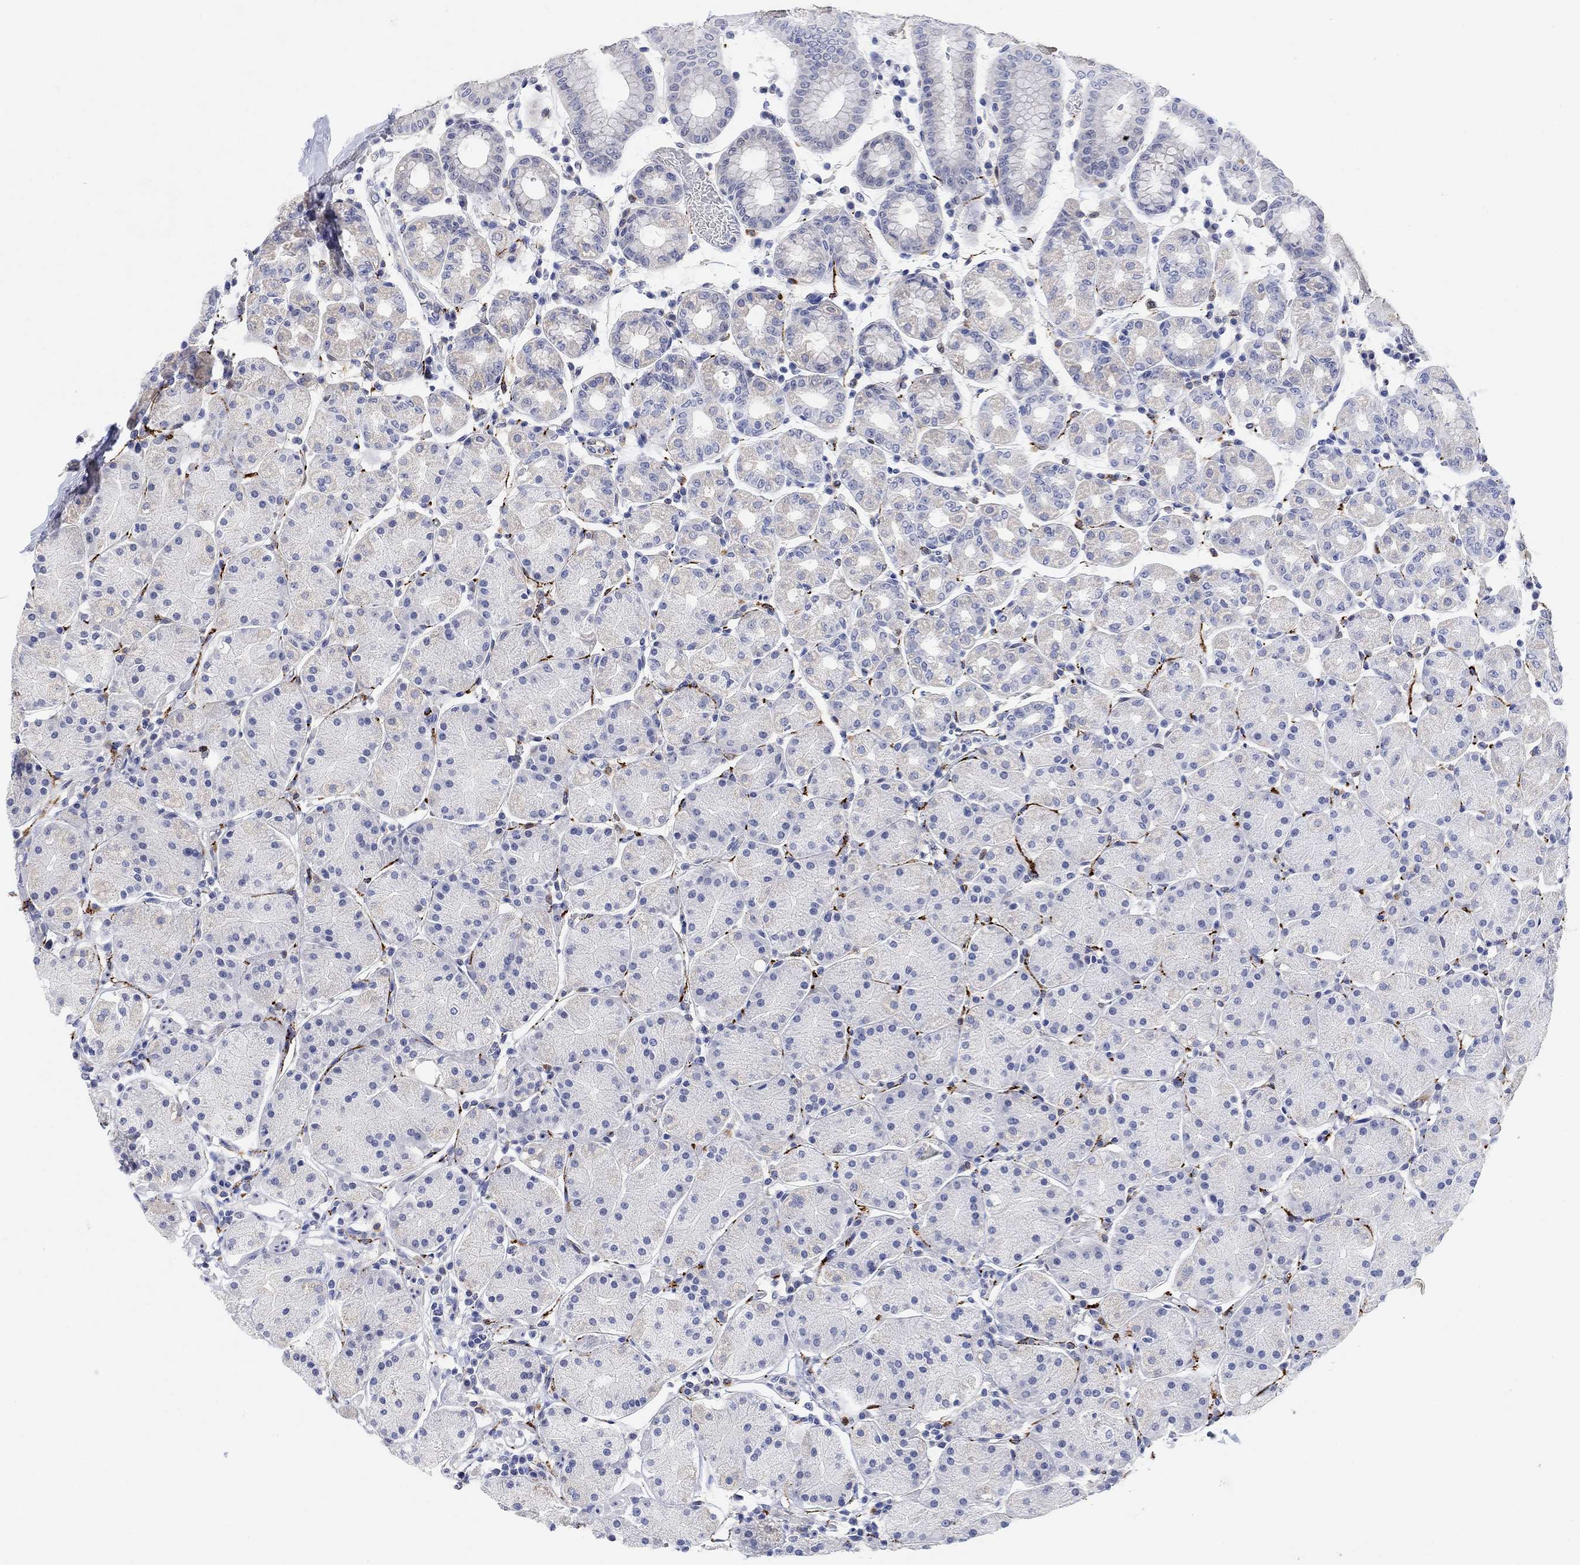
{"staining": {"intensity": "negative", "quantity": "none", "location": "none"}, "tissue": "stomach", "cell_type": "Glandular cells", "image_type": "normal", "snomed": [{"axis": "morphology", "description": "Normal tissue, NOS"}, {"axis": "topography", "description": "Stomach"}], "caption": "Protein analysis of normal stomach displays no significant expression in glandular cells. (Stains: DAB (3,3'-diaminobenzidine) immunohistochemistry (IHC) with hematoxylin counter stain, Microscopy: brightfield microscopy at high magnification).", "gene": "VAT1L", "patient": {"sex": "male", "age": 54}}